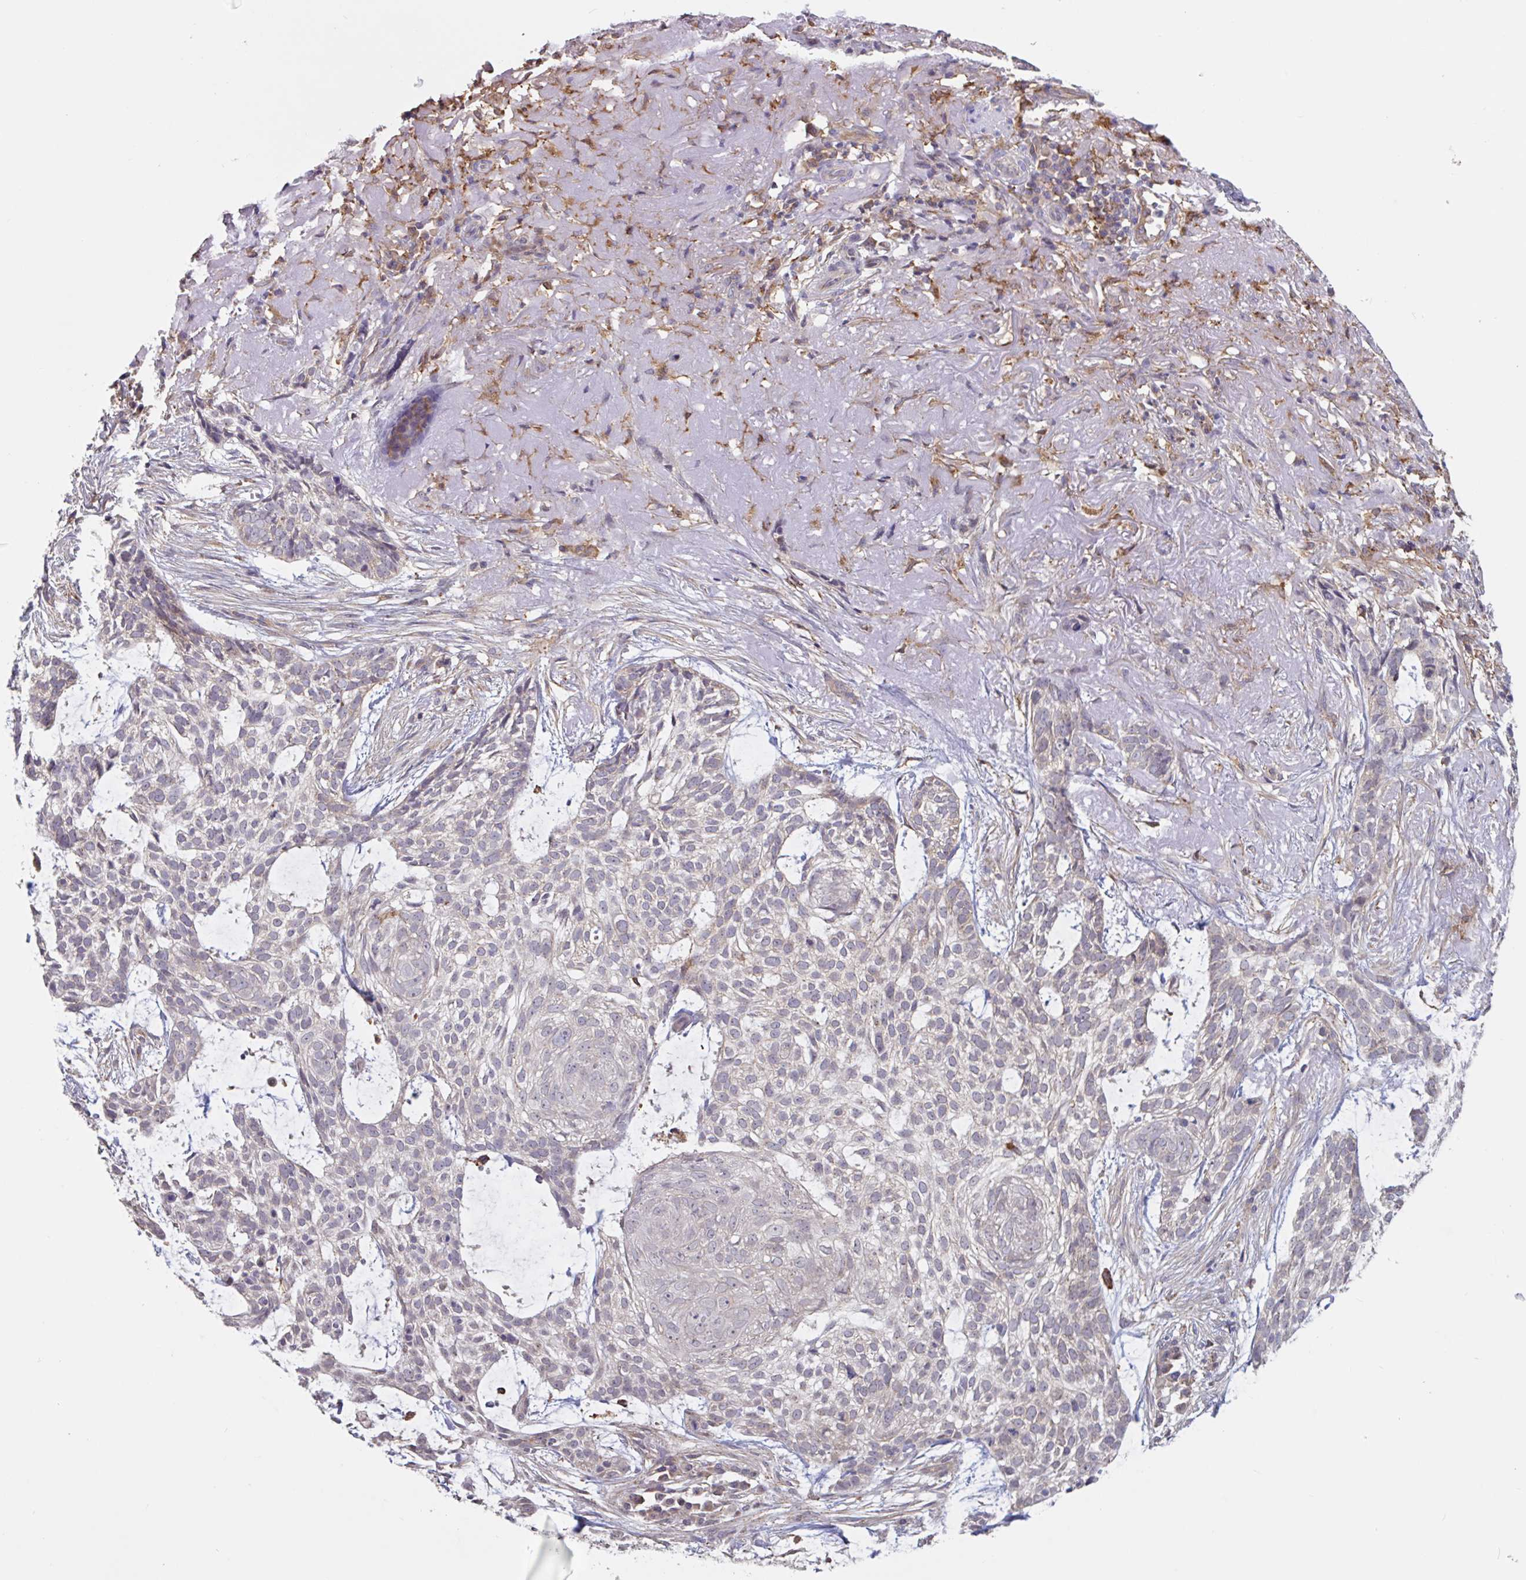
{"staining": {"intensity": "negative", "quantity": "none", "location": "none"}, "tissue": "skin cancer", "cell_type": "Tumor cells", "image_type": "cancer", "snomed": [{"axis": "morphology", "description": "Basal cell carcinoma"}, {"axis": "topography", "description": "Skin"}, {"axis": "topography", "description": "Skin of face"}], "caption": "IHC of basal cell carcinoma (skin) reveals no positivity in tumor cells. (DAB immunohistochemistry visualized using brightfield microscopy, high magnification).", "gene": "SNX8", "patient": {"sex": "female", "age": 80}}